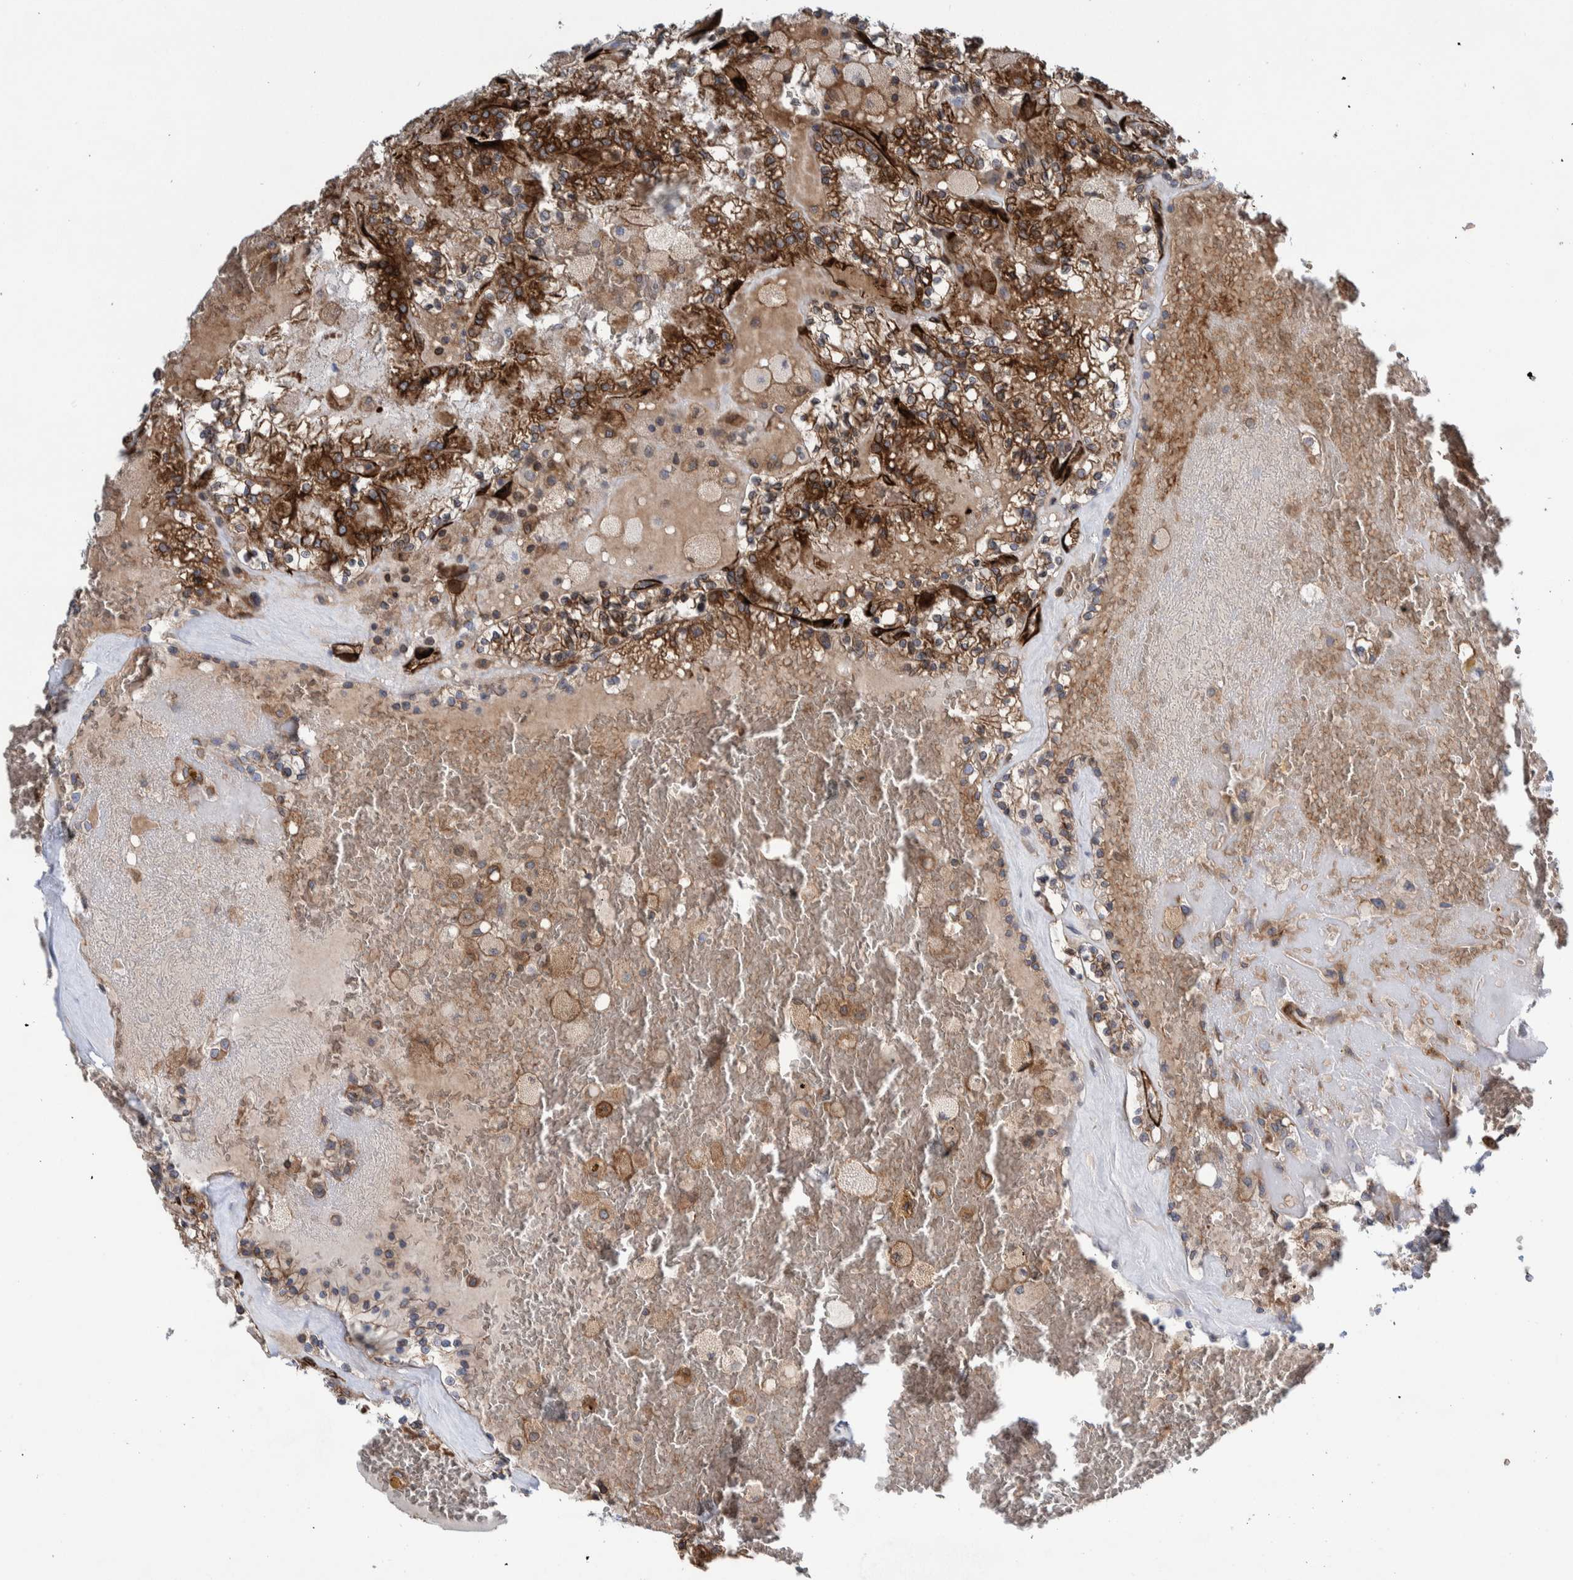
{"staining": {"intensity": "moderate", "quantity": ">75%", "location": "cytoplasmic/membranous"}, "tissue": "renal cancer", "cell_type": "Tumor cells", "image_type": "cancer", "snomed": [{"axis": "morphology", "description": "Adenocarcinoma, NOS"}, {"axis": "topography", "description": "Kidney"}], "caption": "Adenocarcinoma (renal) stained with a protein marker displays moderate staining in tumor cells.", "gene": "THEM6", "patient": {"sex": "female", "age": 56}}